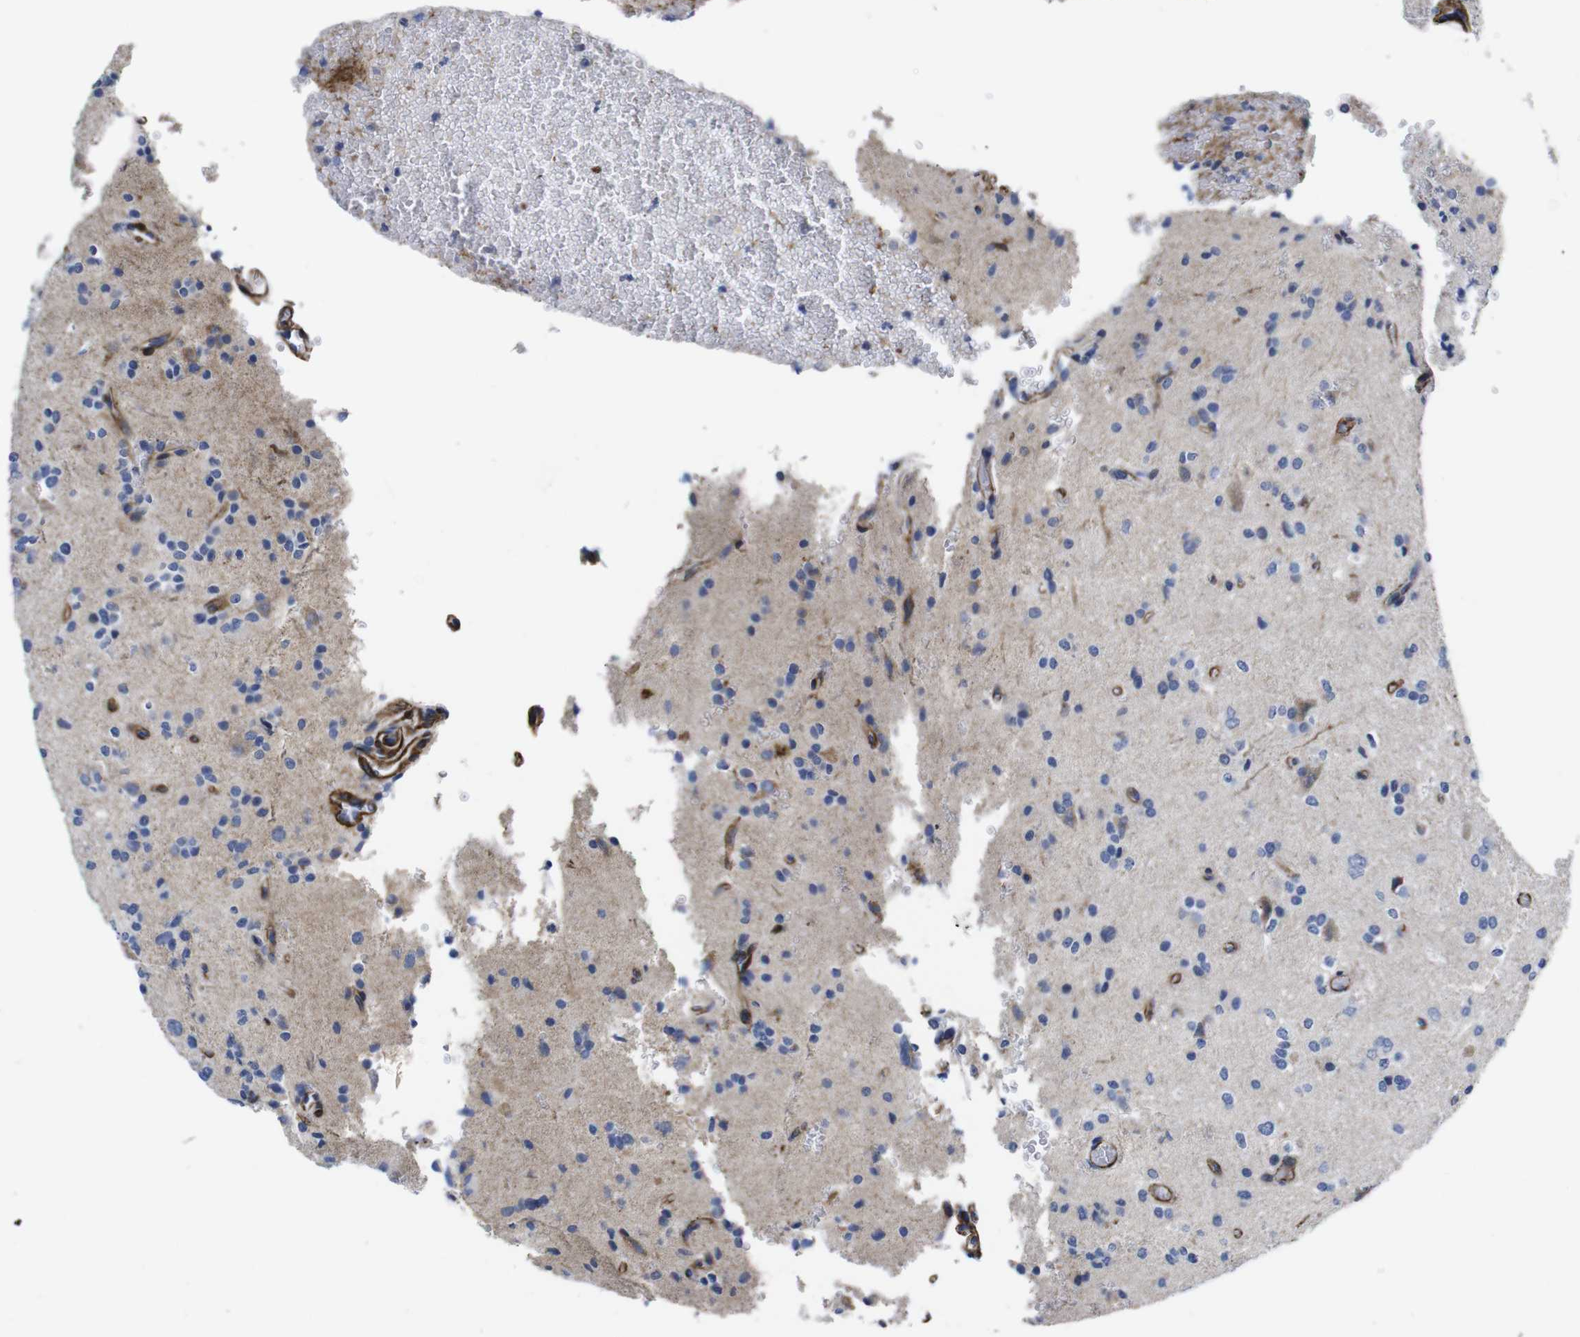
{"staining": {"intensity": "moderate", "quantity": "<25%", "location": "cytoplasmic/membranous"}, "tissue": "glioma", "cell_type": "Tumor cells", "image_type": "cancer", "snomed": [{"axis": "morphology", "description": "Glioma, malignant, High grade"}, {"axis": "topography", "description": "Brain"}], "caption": "IHC photomicrograph of neoplastic tissue: glioma stained using immunohistochemistry (IHC) shows low levels of moderate protein expression localized specifically in the cytoplasmic/membranous of tumor cells, appearing as a cytoplasmic/membranous brown color.", "gene": "WNT10A", "patient": {"sex": "male", "age": 47}}